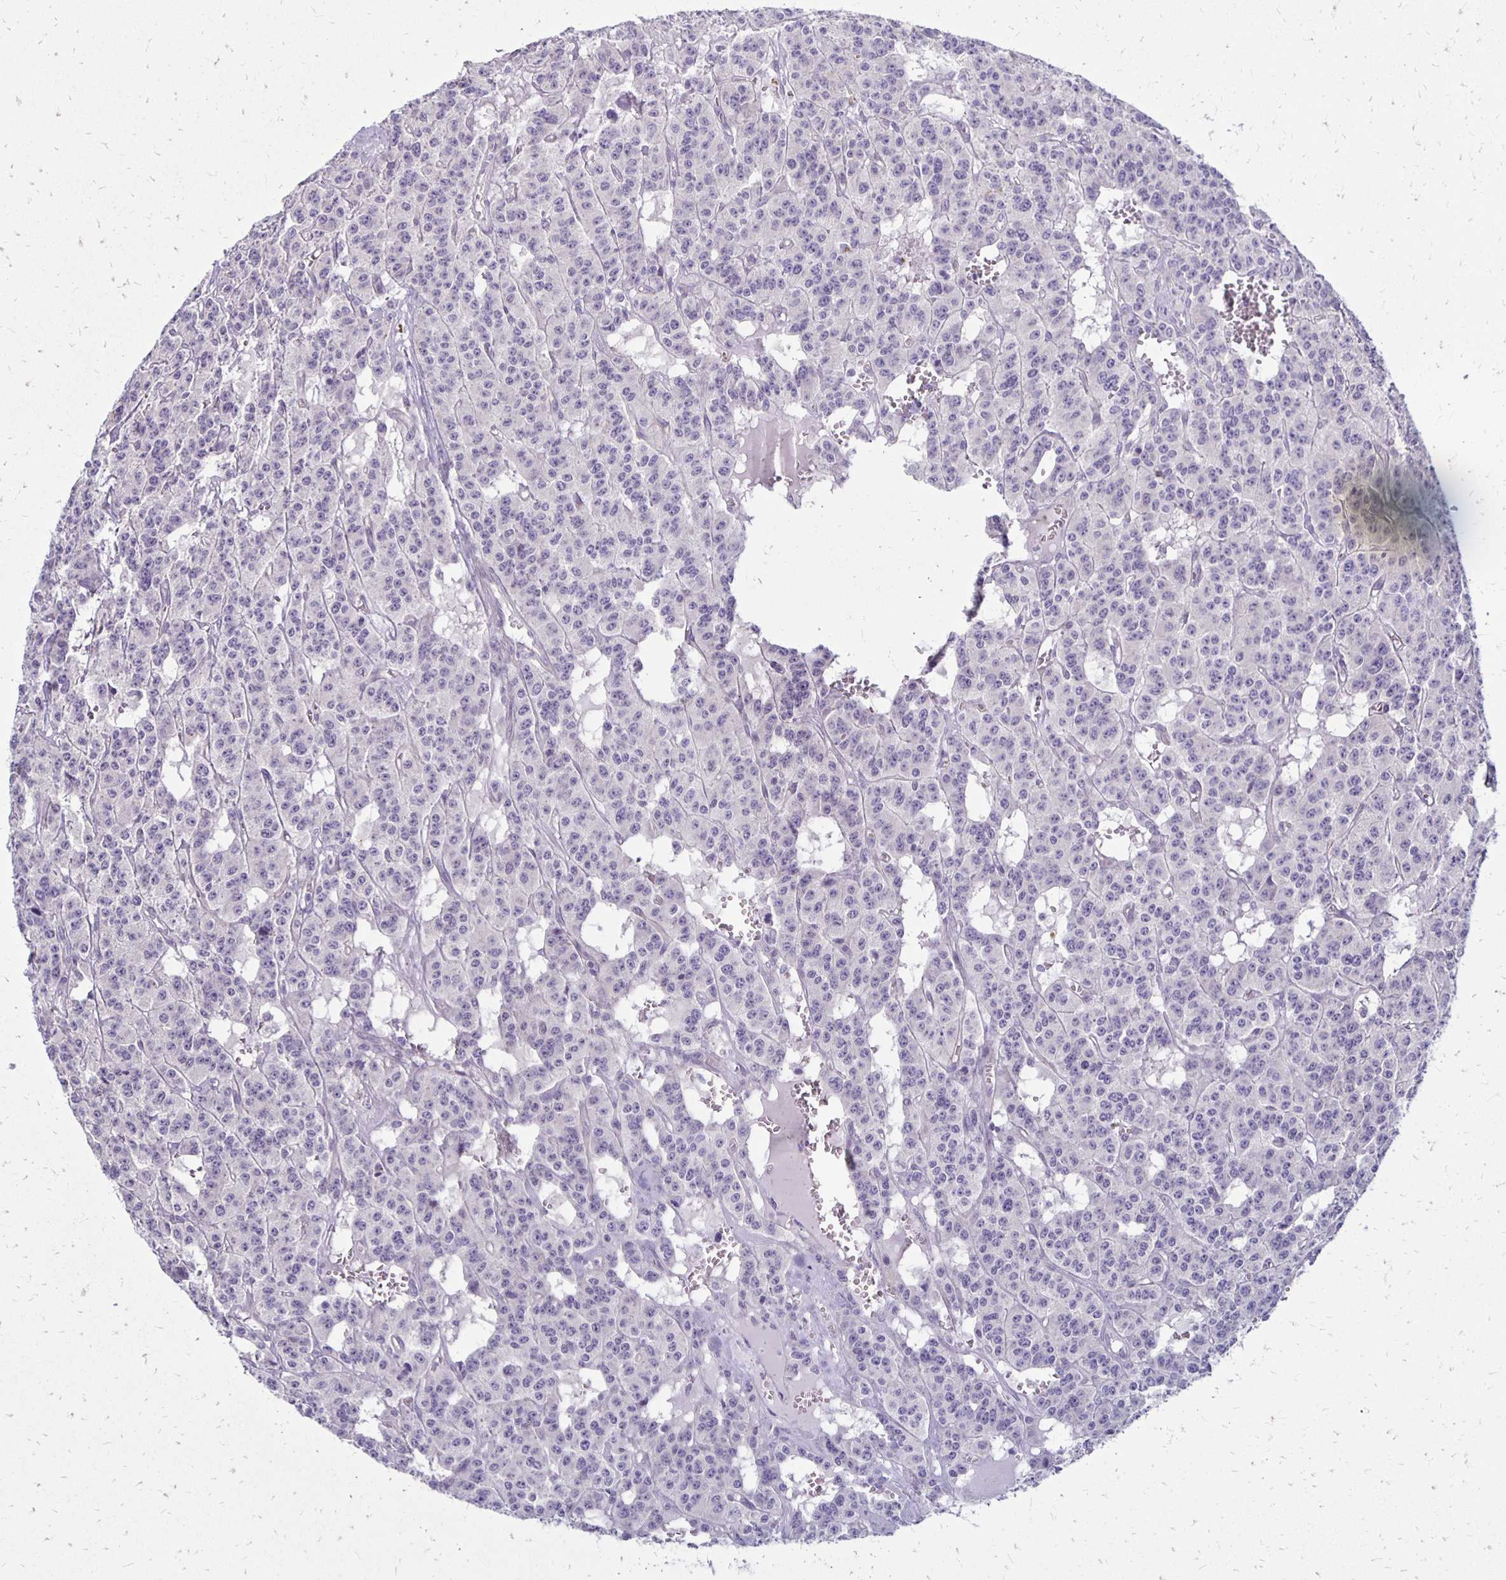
{"staining": {"intensity": "negative", "quantity": "none", "location": "none"}, "tissue": "carcinoid", "cell_type": "Tumor cells", "image_type": "cancer", "snomed": [{"axis": "morphology", "description": "Carcinoid, malignant, NOS"}, {"axis": "topography", "description": "Lung"}], "caption": "The image reveals no staining of tumor cells in carcinoid (malignant). (Stains: DAB immunohistochemistry (IHC) with hematoxylin counter stain, Microscopy: brightfield microscopy at high magnification).", "gene": "KATNBL1", "patient": {"sex": "female", "age": 71}}